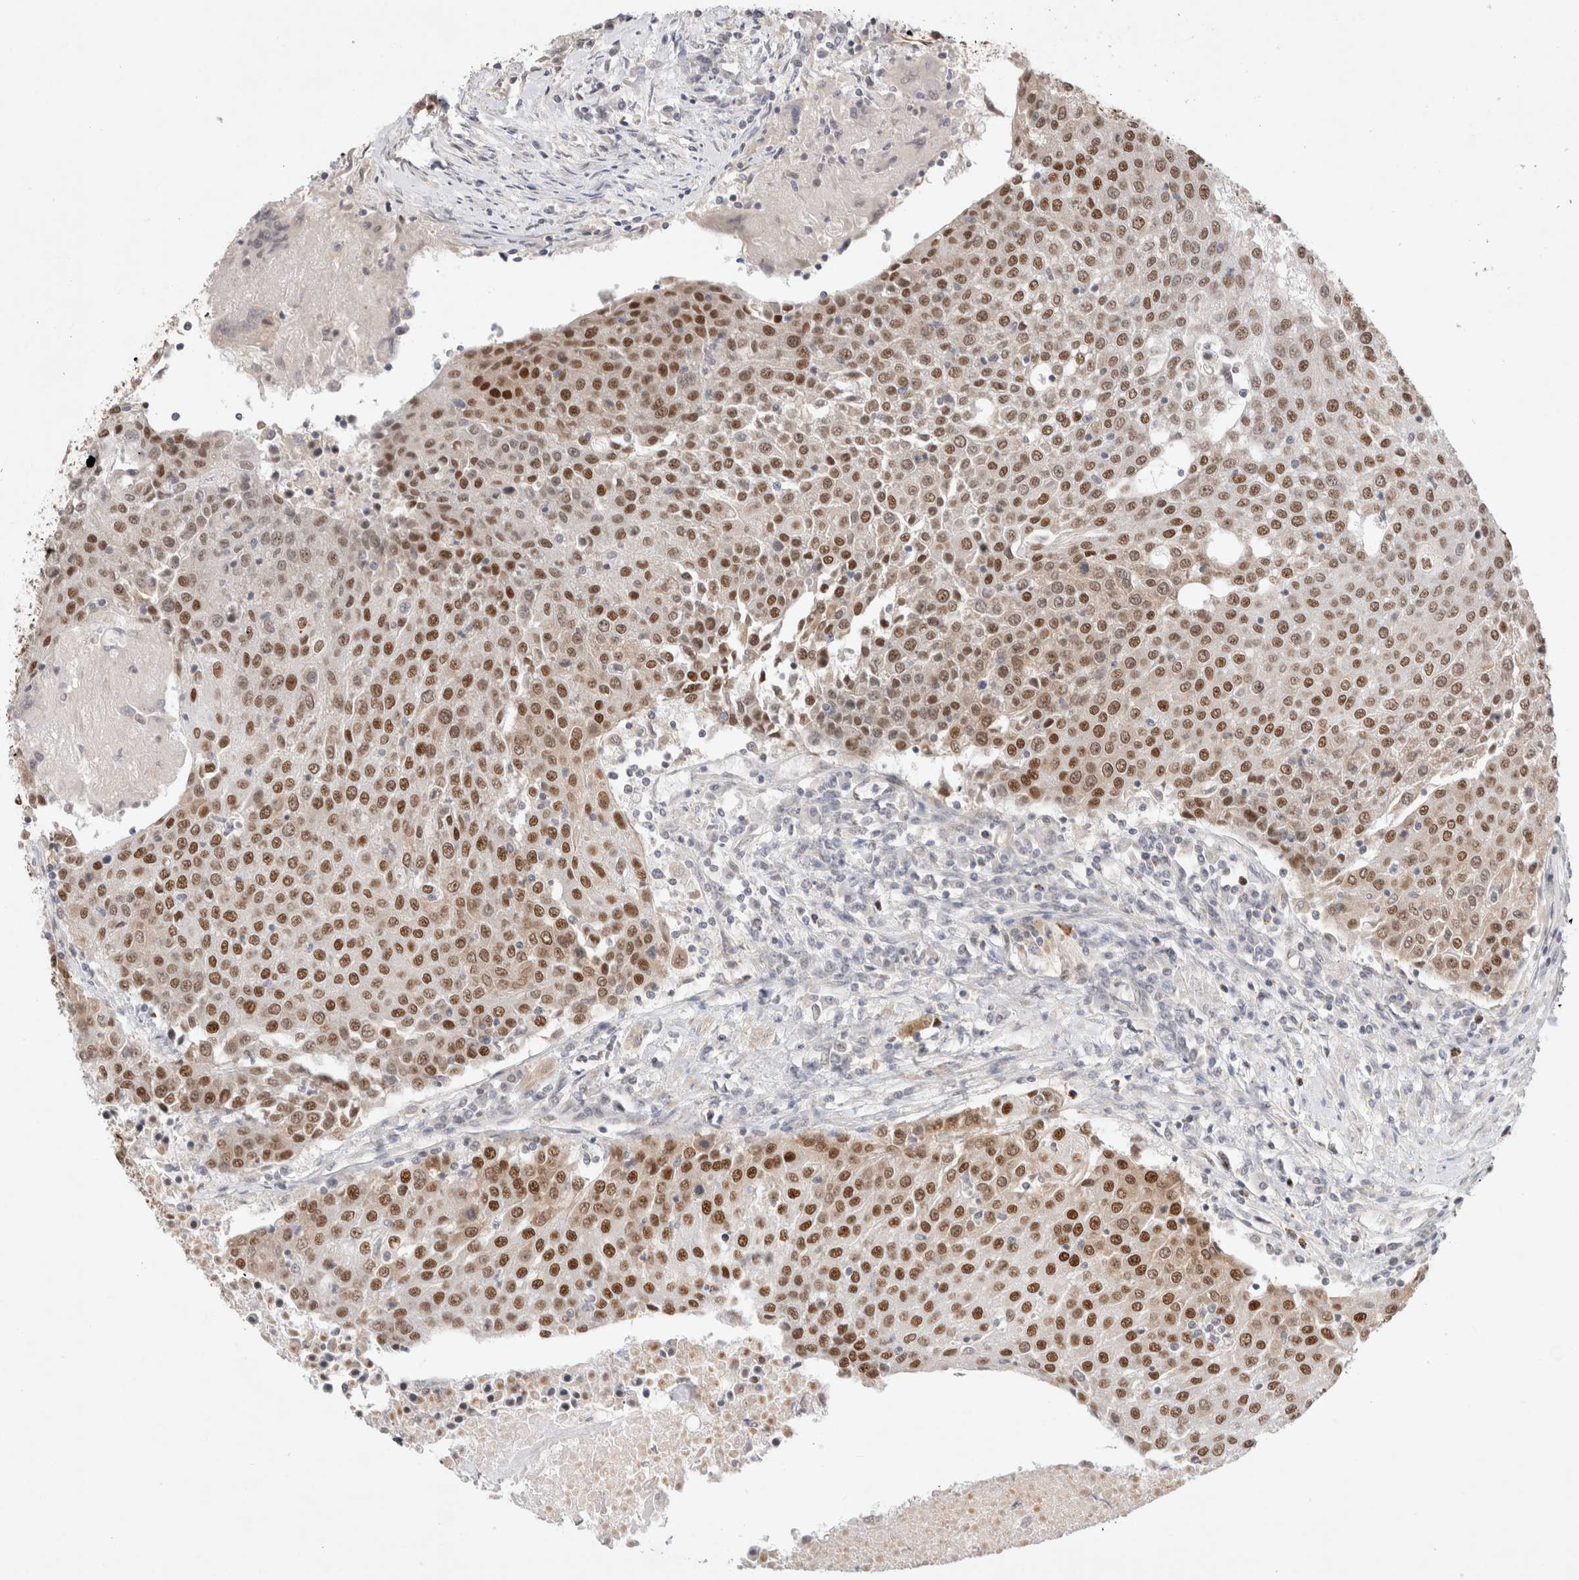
{"staining": {"intensity": "moderate", "quantity": ">75%", "location": "nuclear"}, "tissue": "urothelial cancer", "cell_type": "Tumor cells", "image_type": "cancer", "snomed": [{"axis": "morphology", "description": "Urothelial carcinoma, High grade"}, {"axis": "topography", "description": "Urinary bladder"}], "caption": "Immunohistochemistry (DAB (3,3'-diaminobenzidine)) staining of human urothelial cancer reveals moderate nuclear protein staining in about >75% of tumor cells.", "gene": "GTF2I", "patient": {"sex": "female", "age": 85}}